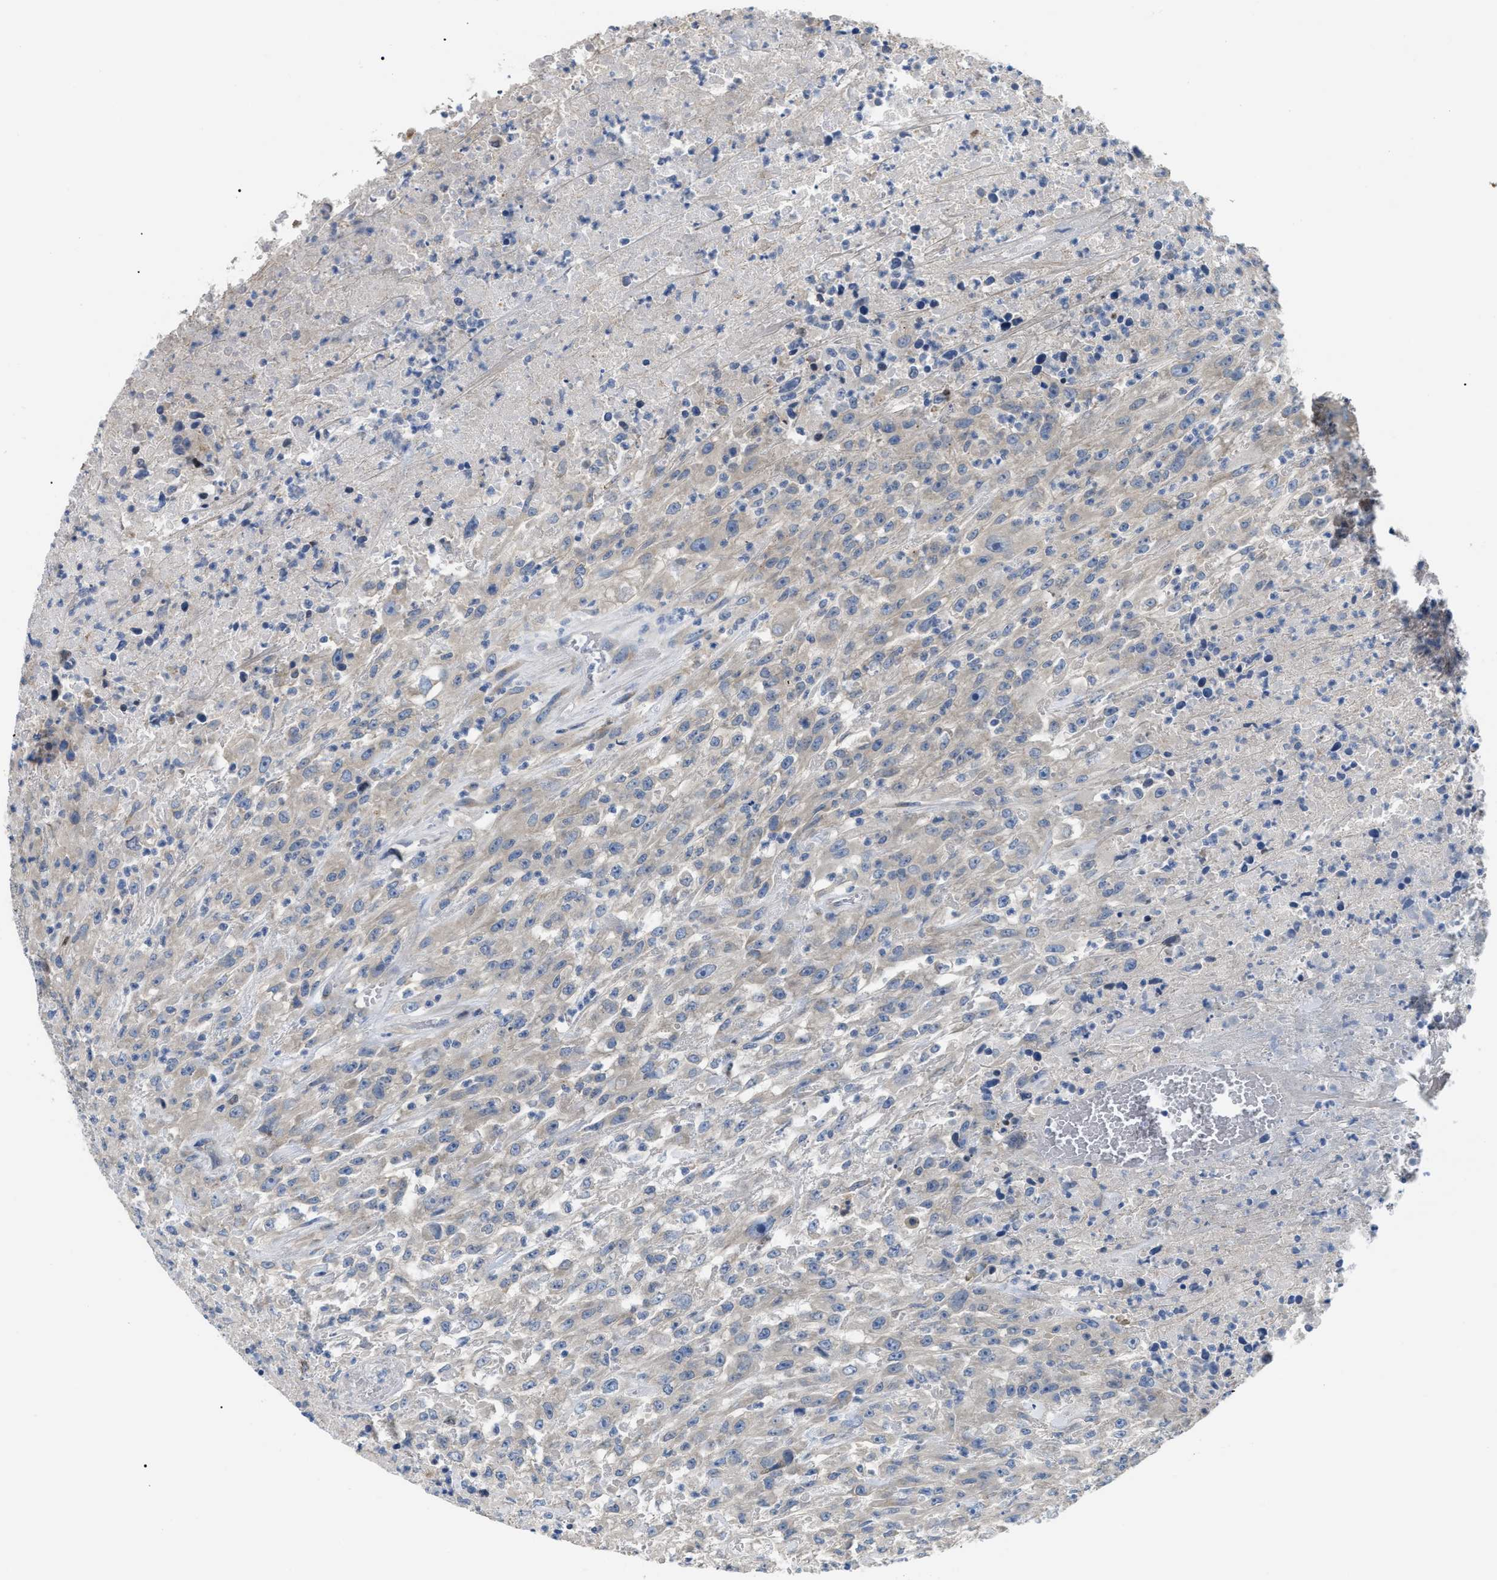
{"staining": {"intensity": "negative", "quantity": "none", "location": "none"}, "tissue": "urothelial cancer", "cell_type": "Tumor cells", "image_type": "cancer", "snomed": [{"axis": "morphology", "description": "Urothelial carcinoma, High grade"}, {"axis": "topography", "description": "Urinary bladder"}], "caption": "This is an immunohistochemistry histopathology image of human urothelial cancer. There is no expression in tumor cells.", "gene": "DHX58", "patient": {"sex": "male", "age": 46}}